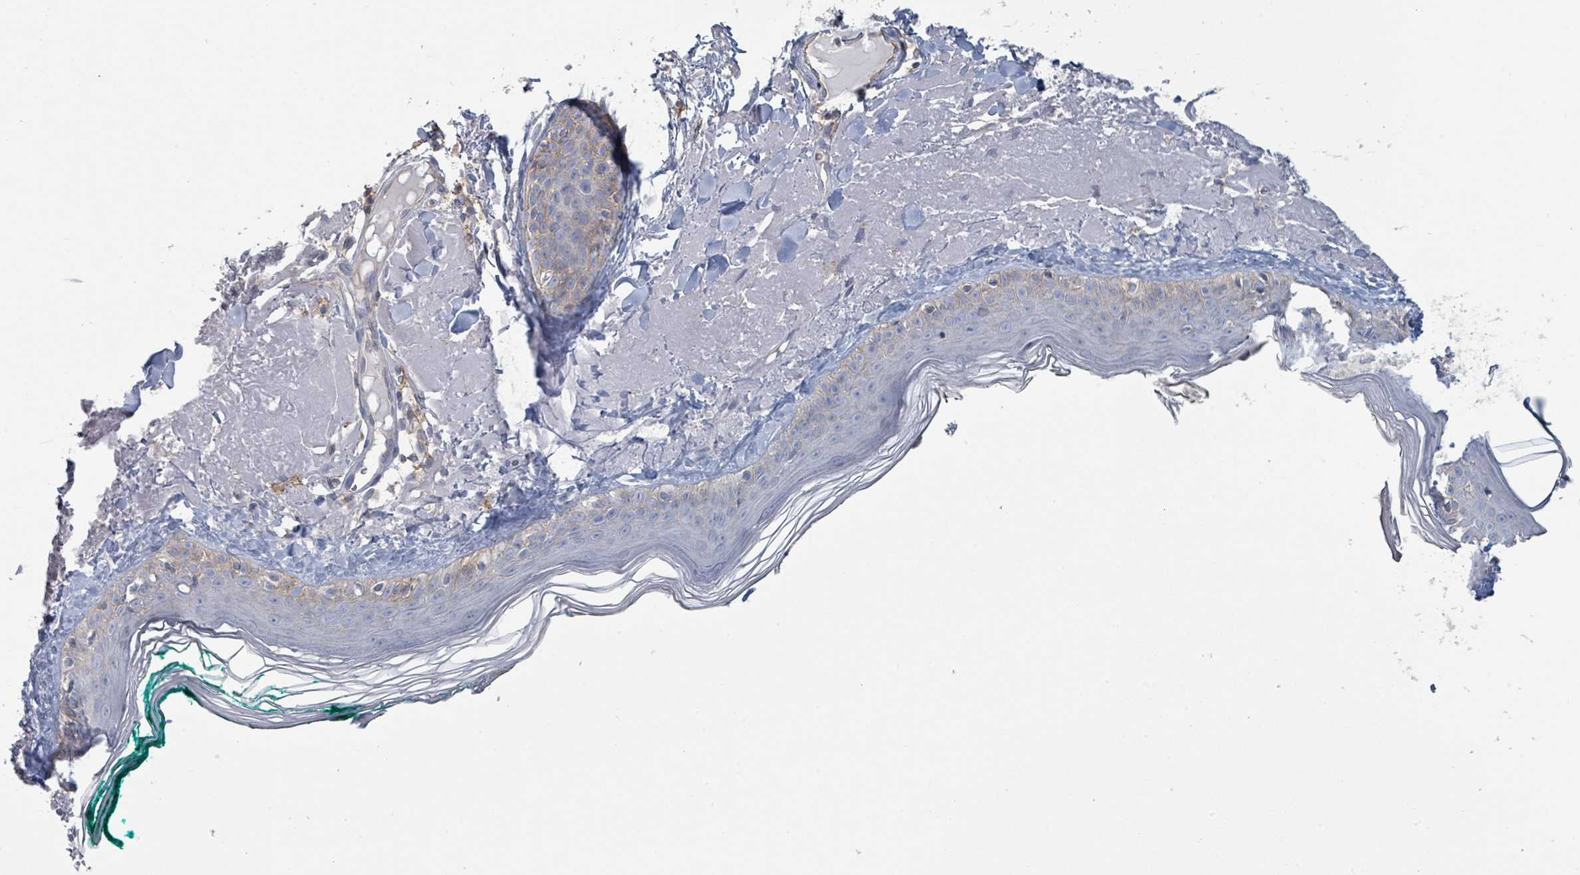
{"staining": {"intensity": "negative", "quantity": "none", "location": "none"}, "tissue": "skin", "cell_type": "Fibroblasts", "image_type": "normal", "snomed": [{"axis": "morphology", "description": "Normal tissue, NOS"}, {"axis": "morphology", "description": "Malignant melanoma, NOS"}, {"axis": "topography", "description": "Skin"}], "caption": "Photomicrograph shows no significant protein staining in fibroblasts of normal skin.", "gene": "TNFRSF14", "patient": {"sex": "male", "age": 80}}